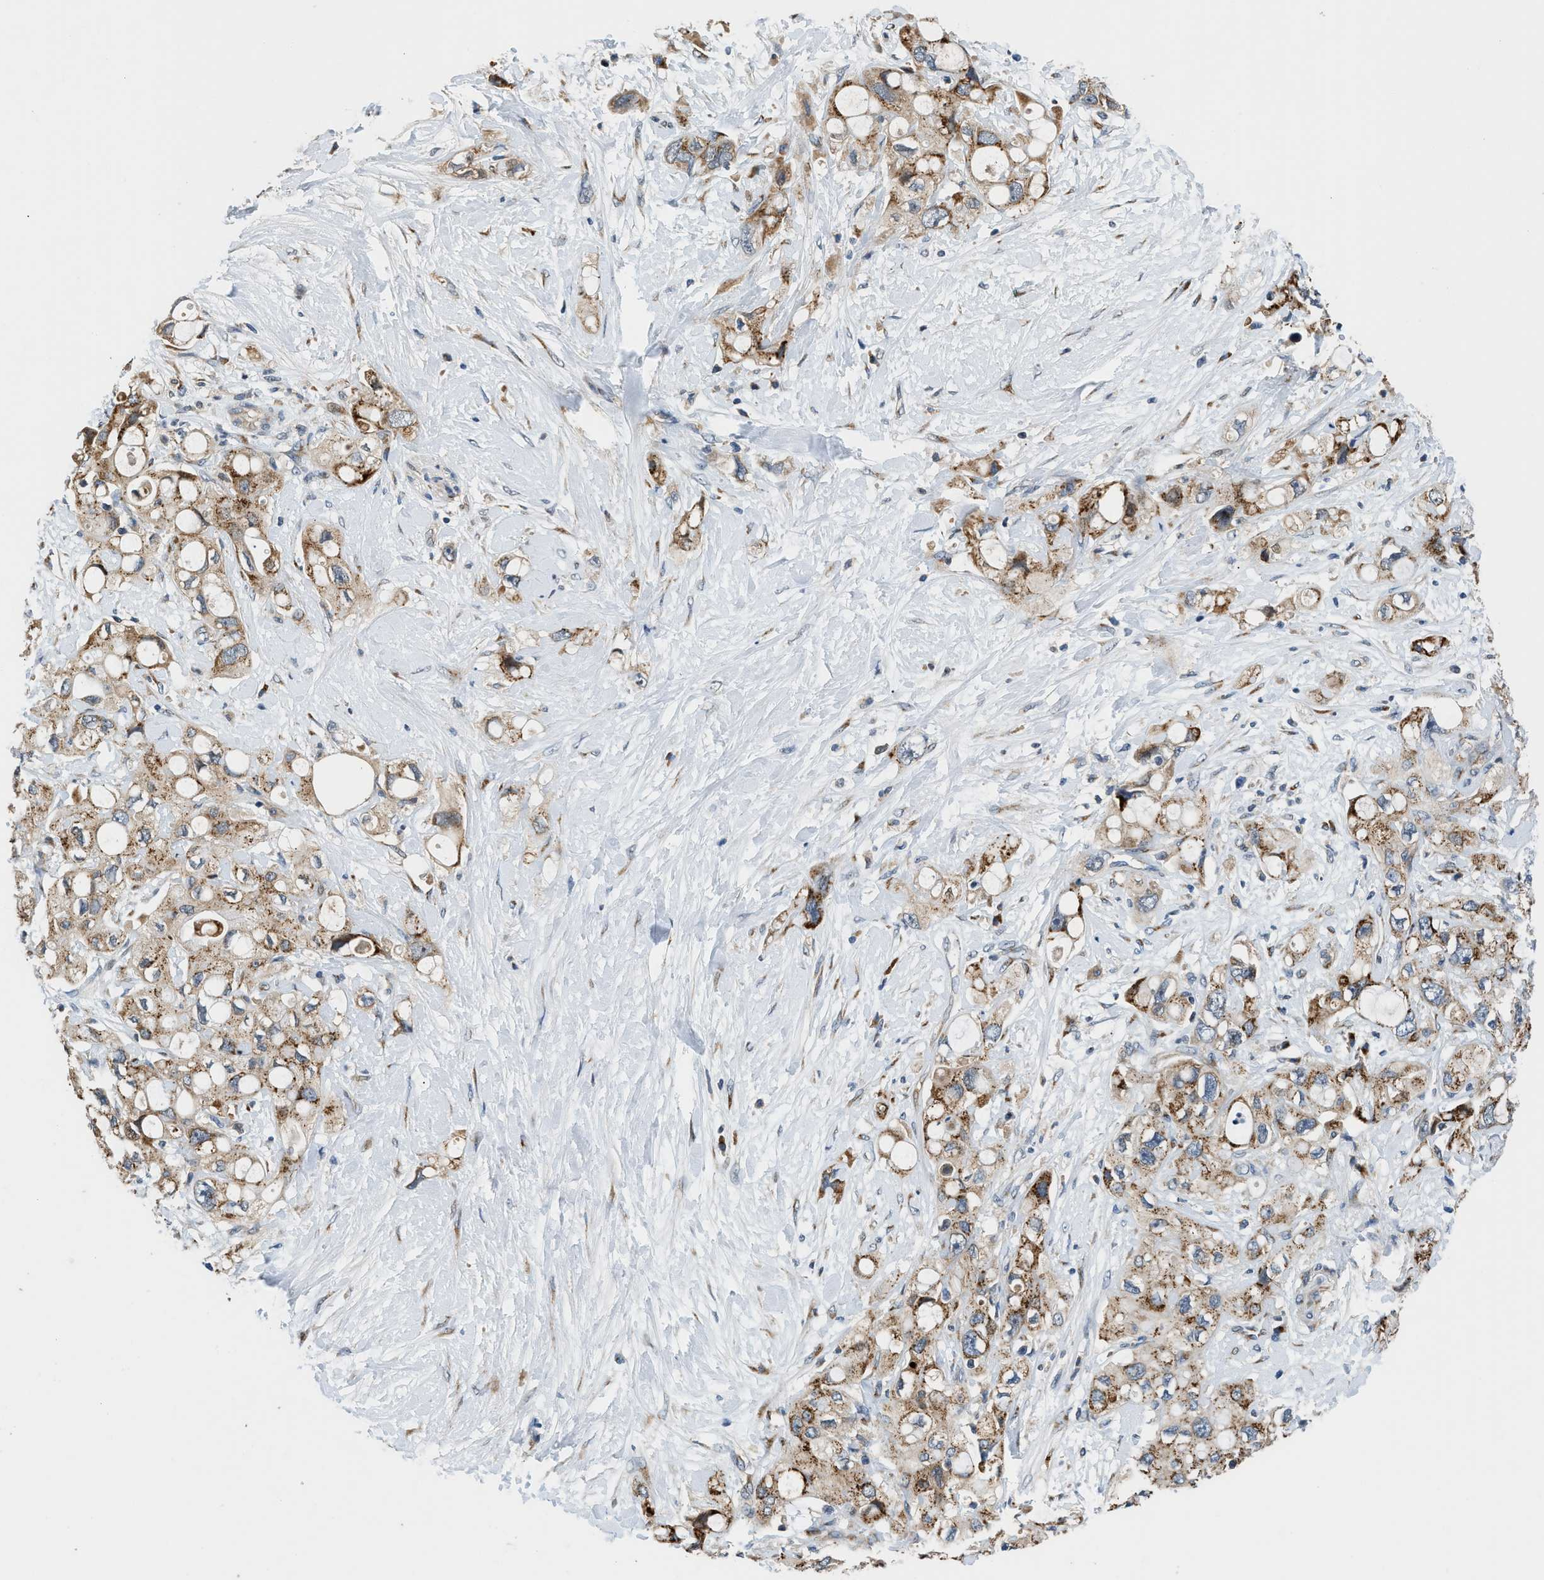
{"staining": {"intensity": "moderate", "quantity": ">75%", "location": "cytoplasmic/membranous"}, "tissue": "pancreatic cancer", "cell_type": "Tumor cells", "image_type": "cancer", "snomed": [{"axis": "morphology", "description": "Adenocarcinoma, NOS"}, {"axis": "topography", "description": "Pancreas"}], "caption": "Pancreatic adenocarcinoma stained with DAB (3,3'-diaminobenzidine) immunohistochemistry (IHC) demonstrates medium levels of moderate cytoplasmic/membranous expression in approximately >75% of tumor cells.", "gene": "FUT8", "patient": {"sex": "female", "age": 56}}